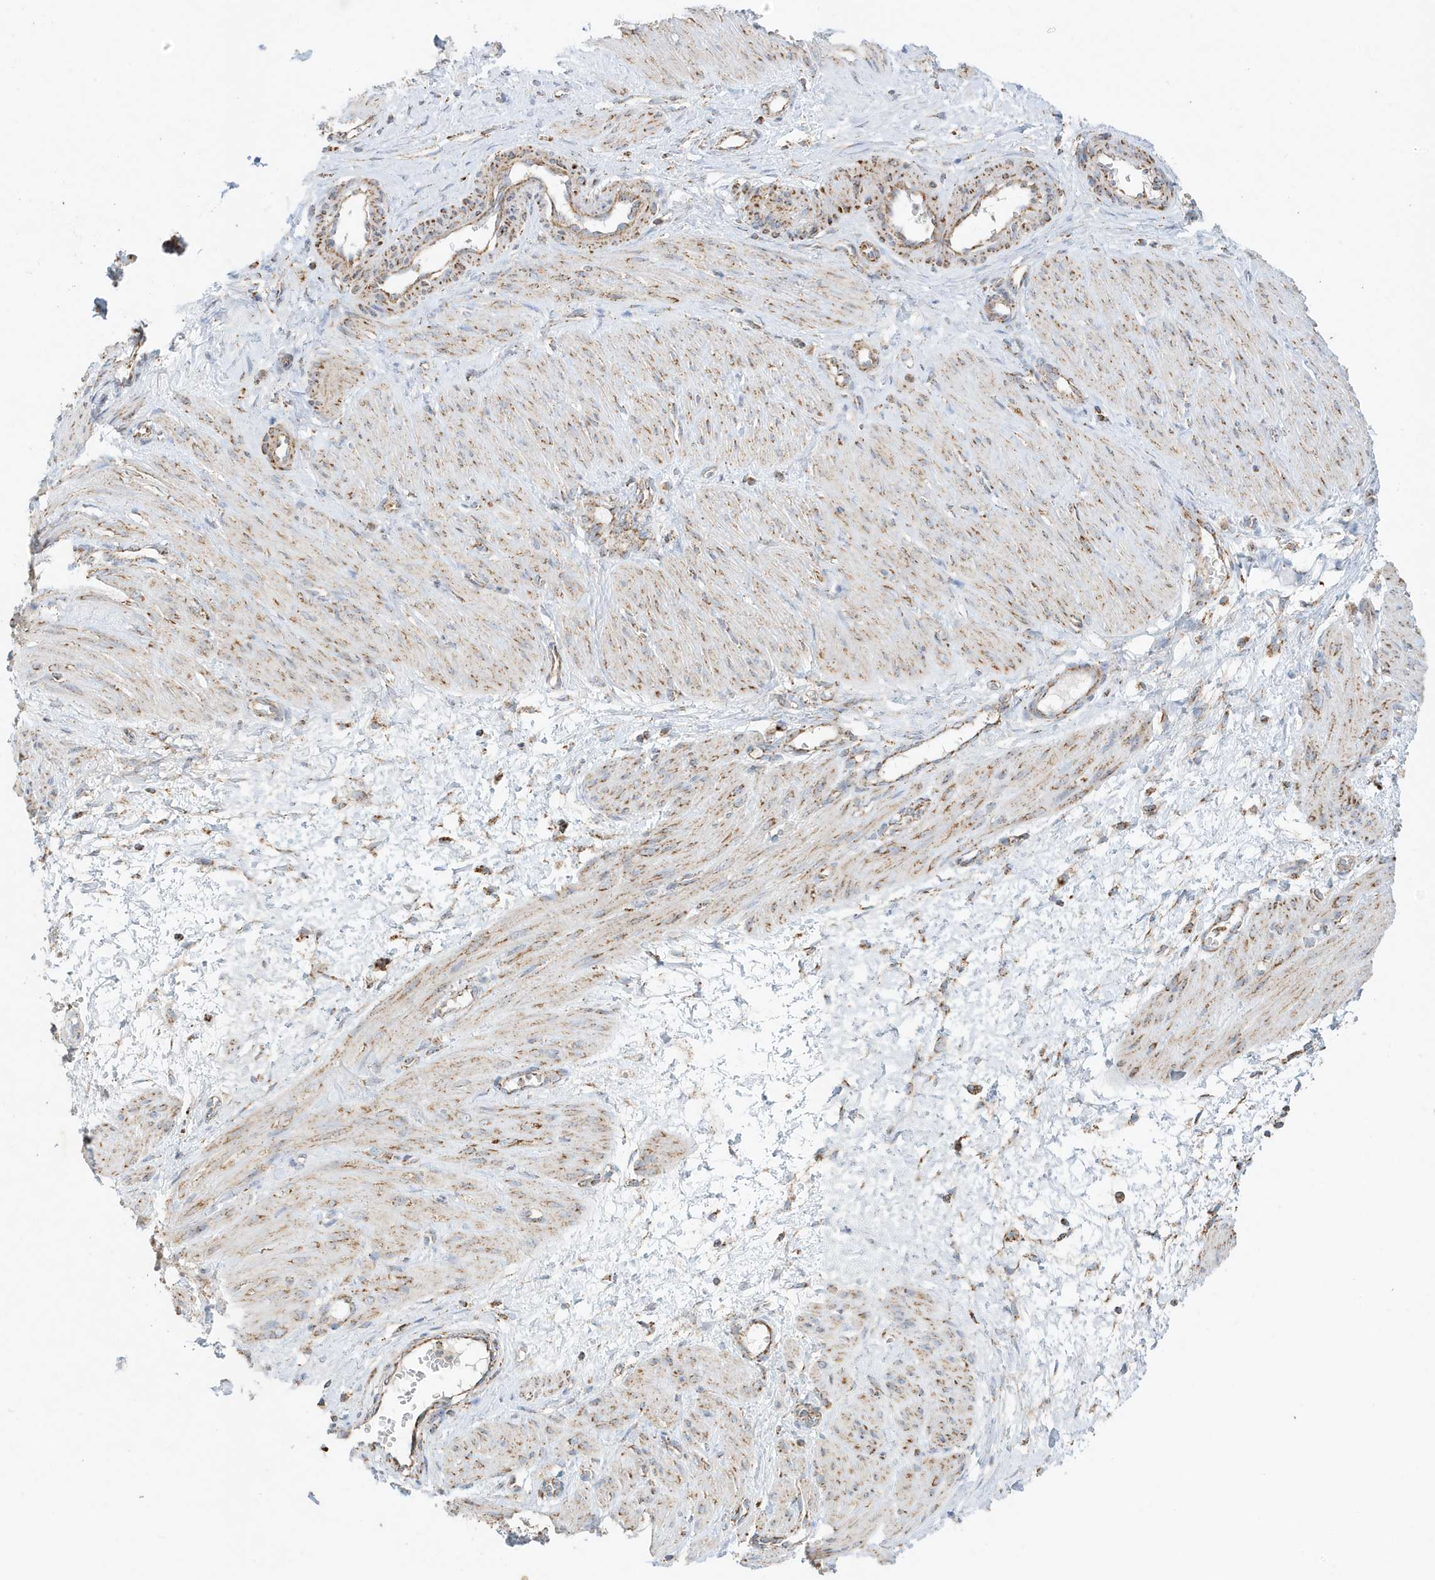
{"staining": {"intensity": "weak", "quantity": ">75%", "location": "cytoplasmic/membranous"}, "tissue": "smooth muscle", "cell_type": "Smooth muscle cells", "image_type": "normal", "snomed": [{"axis": "morphology", "description": "Normal tissue, NOS"}, {"axis": "topography", "description": "Endometrium"}], "caption": "Immunohistochemical staining of benign smooth muscle shows weak cytoplasmic/membranous protein expression in approximately >75% of smooth muscle cells.", "gene": "ATP5ME", "patient": {"sex": "female", "age": 33}}